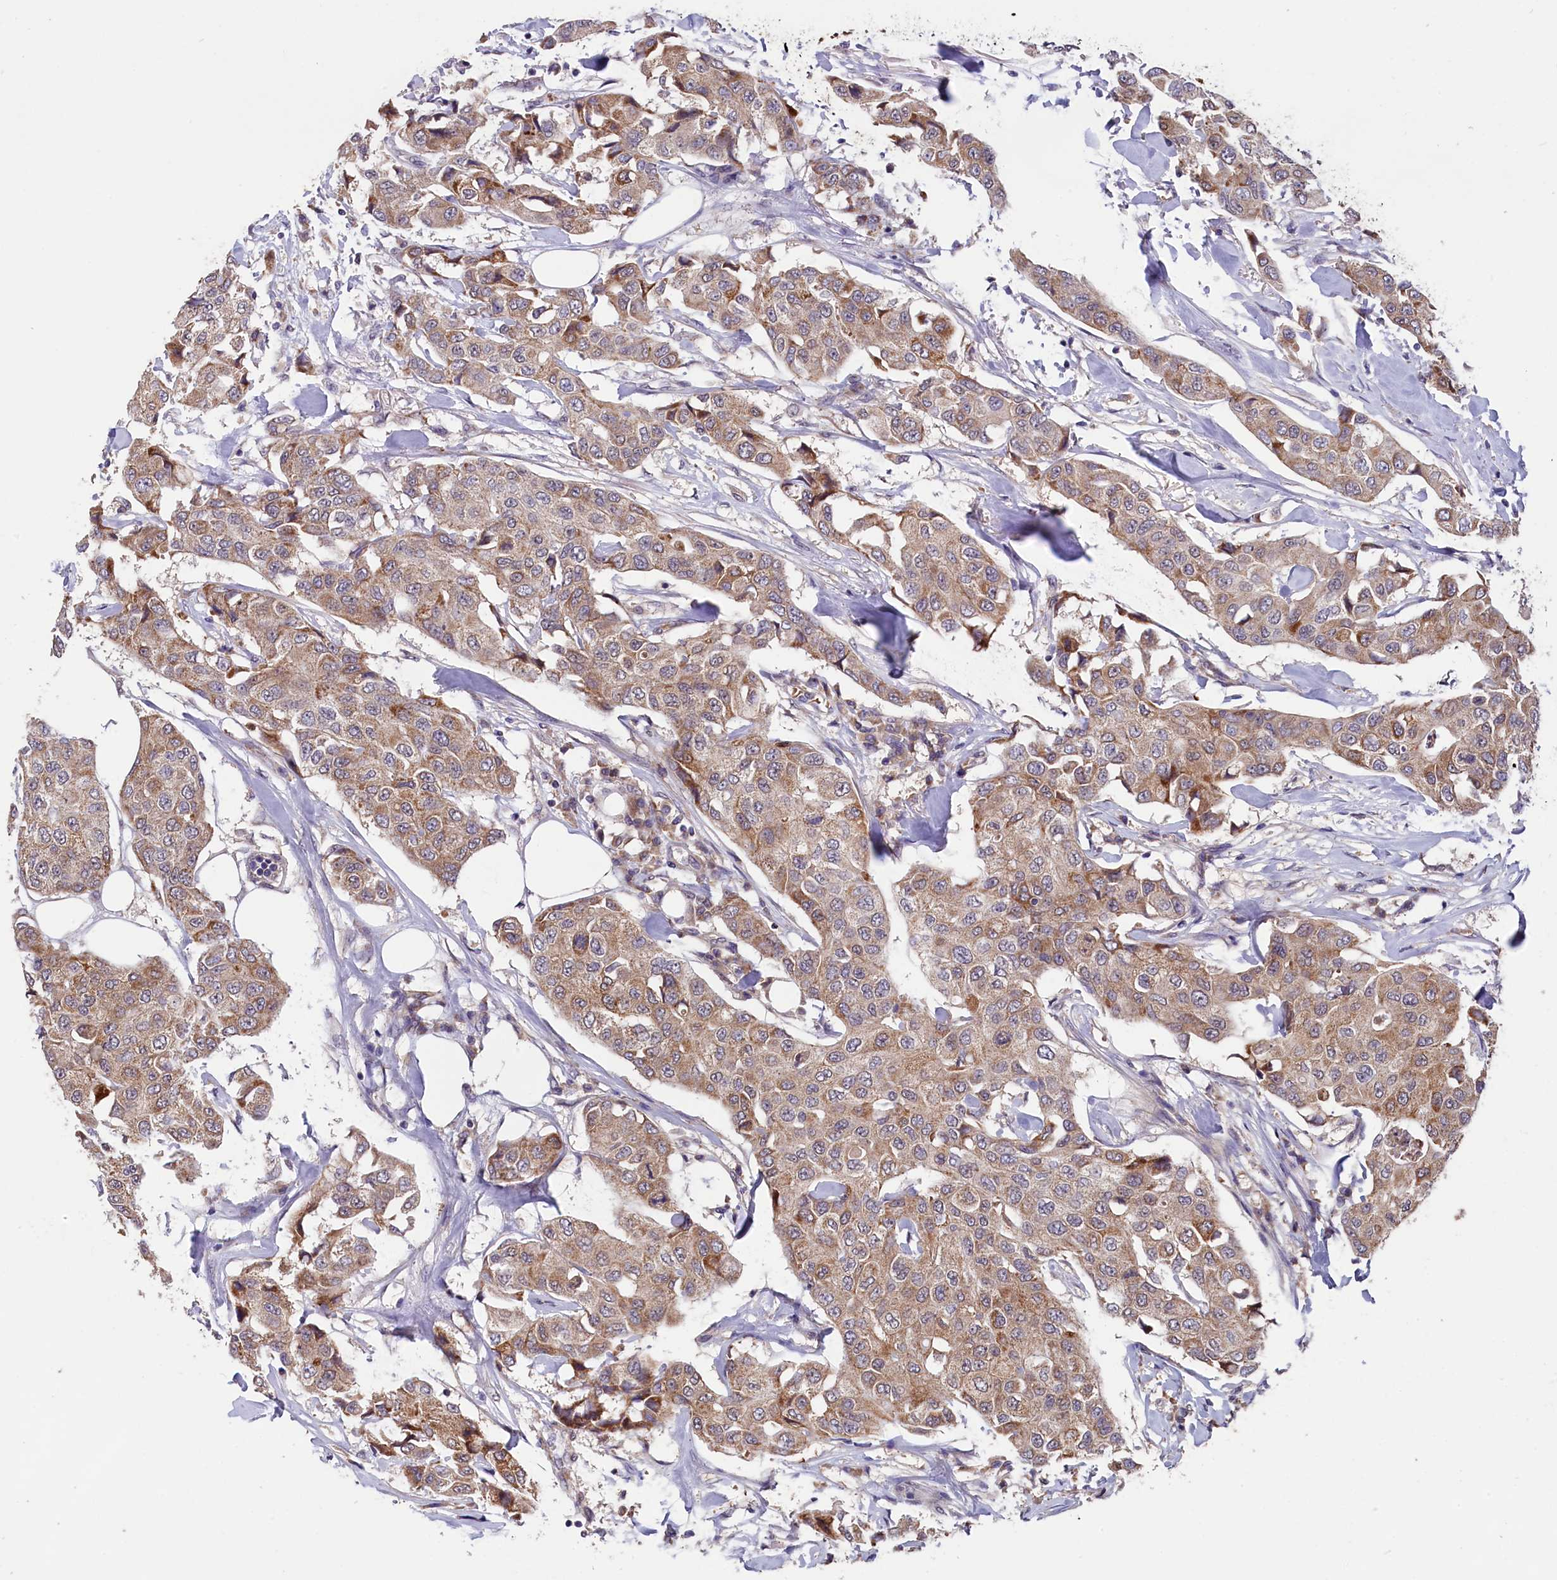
{"staining": {"intensity": "moderate", "quantity": ">75%", "location": "cytoplasmic/membranous"}, "tissue": "breast cancer", "cell_type": "Tumor cells", "image_type": "cancer", "snomed": [{"axis": "morphology", "description": "Duct carcinoma"}, {"axis": "topography", "description": "Breast"}], "caption": "Protein expression analysis of human breast infiltrating ductal carcinoma reveals moderate cytoplasmic/membranous staining in about >75% of tumor cells. (DAB (3,3'-diaminobenzidine) = brown stain, brightfield microscopy at high magnification).", "gene": "SLC39A6", "patient": {"sex": "female", "age": 80}}